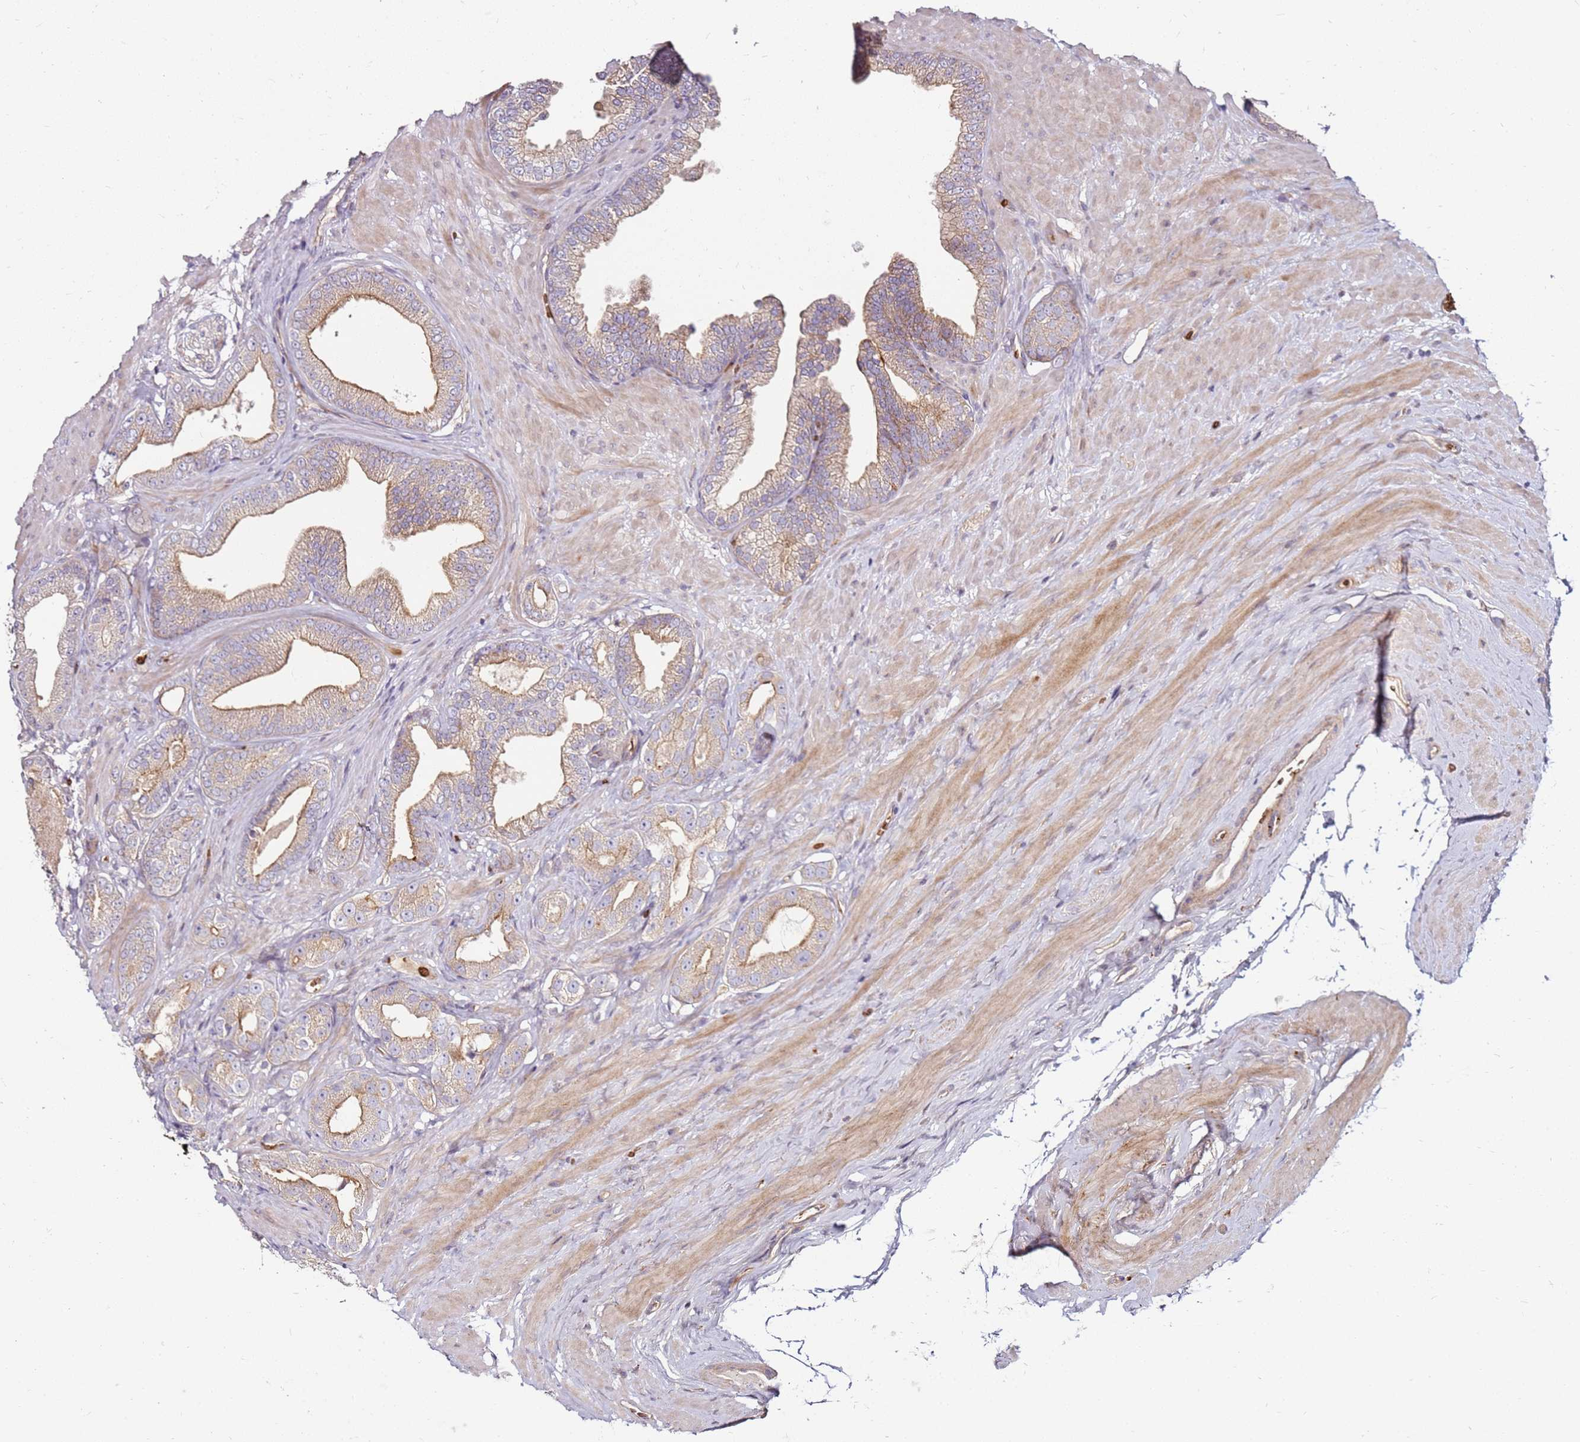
{"staining": {"intensity": "weak", "quantity": "25%-75%", "location": "cytoplasmic/membranous"}, "tissue": "prostate cancer", "cell_type": "Tumor cells", "image_type": "cancer", "snomed": [{"axis": "morphology", "description": "Adenocarcinoma, Low grade"}, {"axis": "topography", "description": "Prostate"}], "caption": "Prostate cancer (adenocarcinoma (low-grade)) was stained to show a protein in brown. There is low levels of weak cytoplasmic/membranous positivity in about 25%-75% of tumor cells.", "gene": "RNF11", "patient": {"sex": "male", "age": 63}}